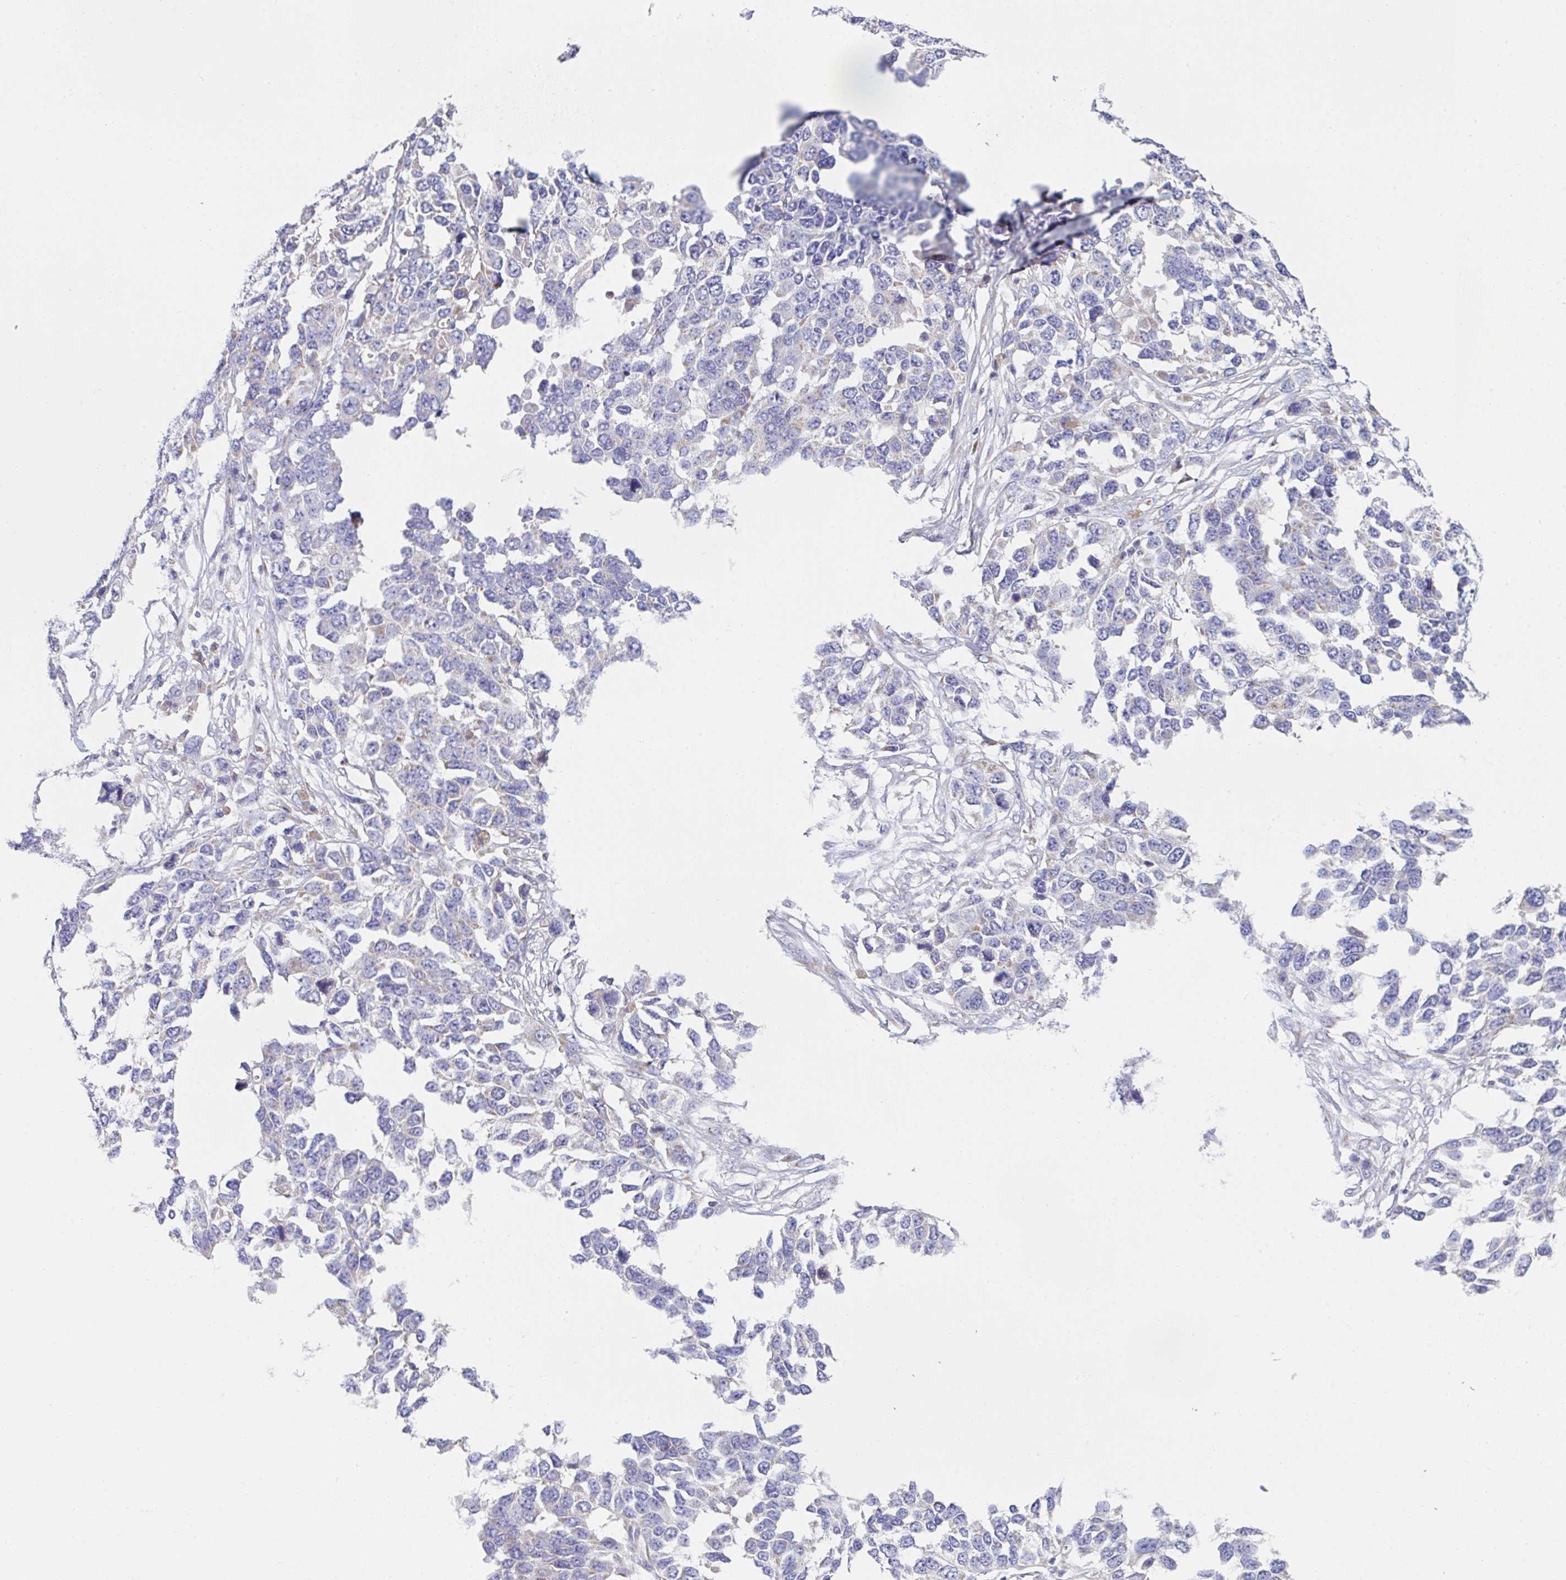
{"staining": {"intensity": "negative", "quantity": "none", "location": "none"}, "tissue": "ovarian cancer", "cell_type": "Tumor cells", "image_type": "cancer", "snomed": [{"axis": "morphology", "description": "Cystadenocarcinoma, serous, NOS"}, {"axis": "topography", "description": "Ovary"}], "caption": "IHC micrograph of neoplastic tissue: ovarian cancer (serous cystadenocarcinoma) stained with DAB demonstrates no significant protein positivity in tumor cells.", "gene": "NDUFA7", "patient": {"sex": "female", "age": 76}}